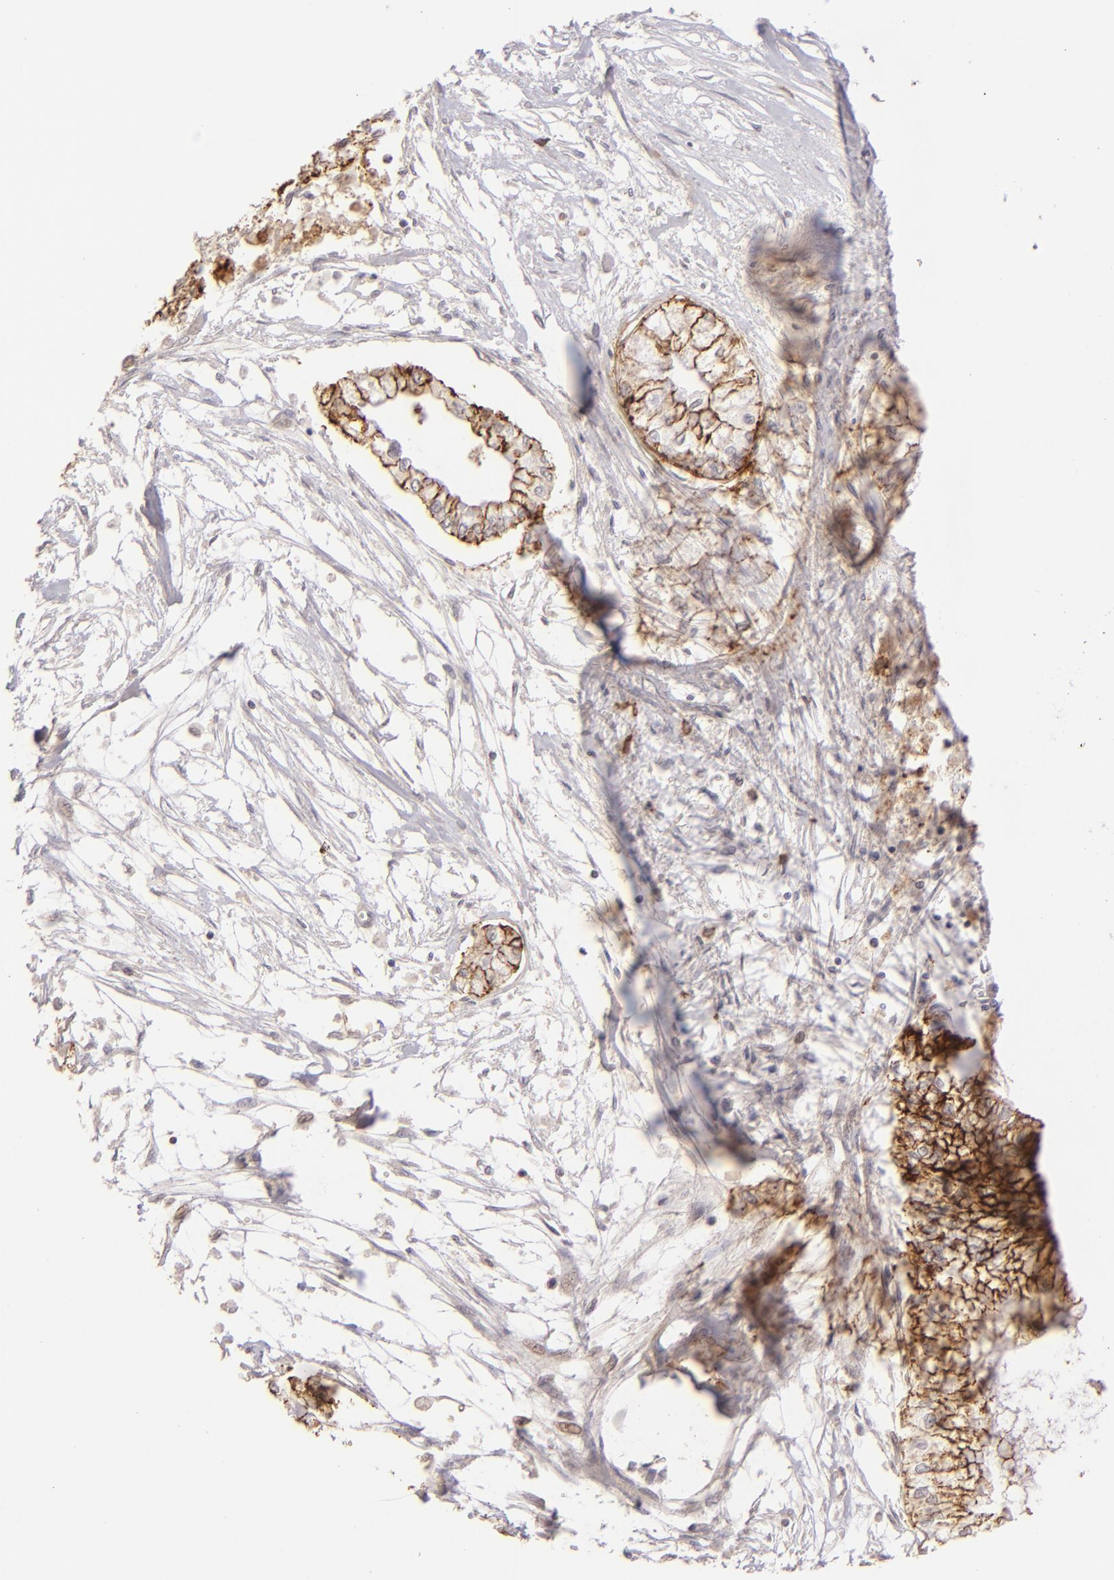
{"staining": {"intensity": "moderate", "quantity": "<25%", "location": "cytoplasmic/membranous"}, "tissue": "pancreatic cancer", "cell_type": "Tumor cells", "image_type": "cancer", "snomed": [{"axis": "morphology", "description": "Adenocarcinoma, NOS"}, {"axis": "topography", "description": "Pancreas"}], "caption": "A low amount of moderate cytoplasmic/membranous staining is seen in approximately <25% of tumor cells in pancreatic cancer tissue.", "gene": "CLDN1", "patient": {"sex": "male", "age": 79}}